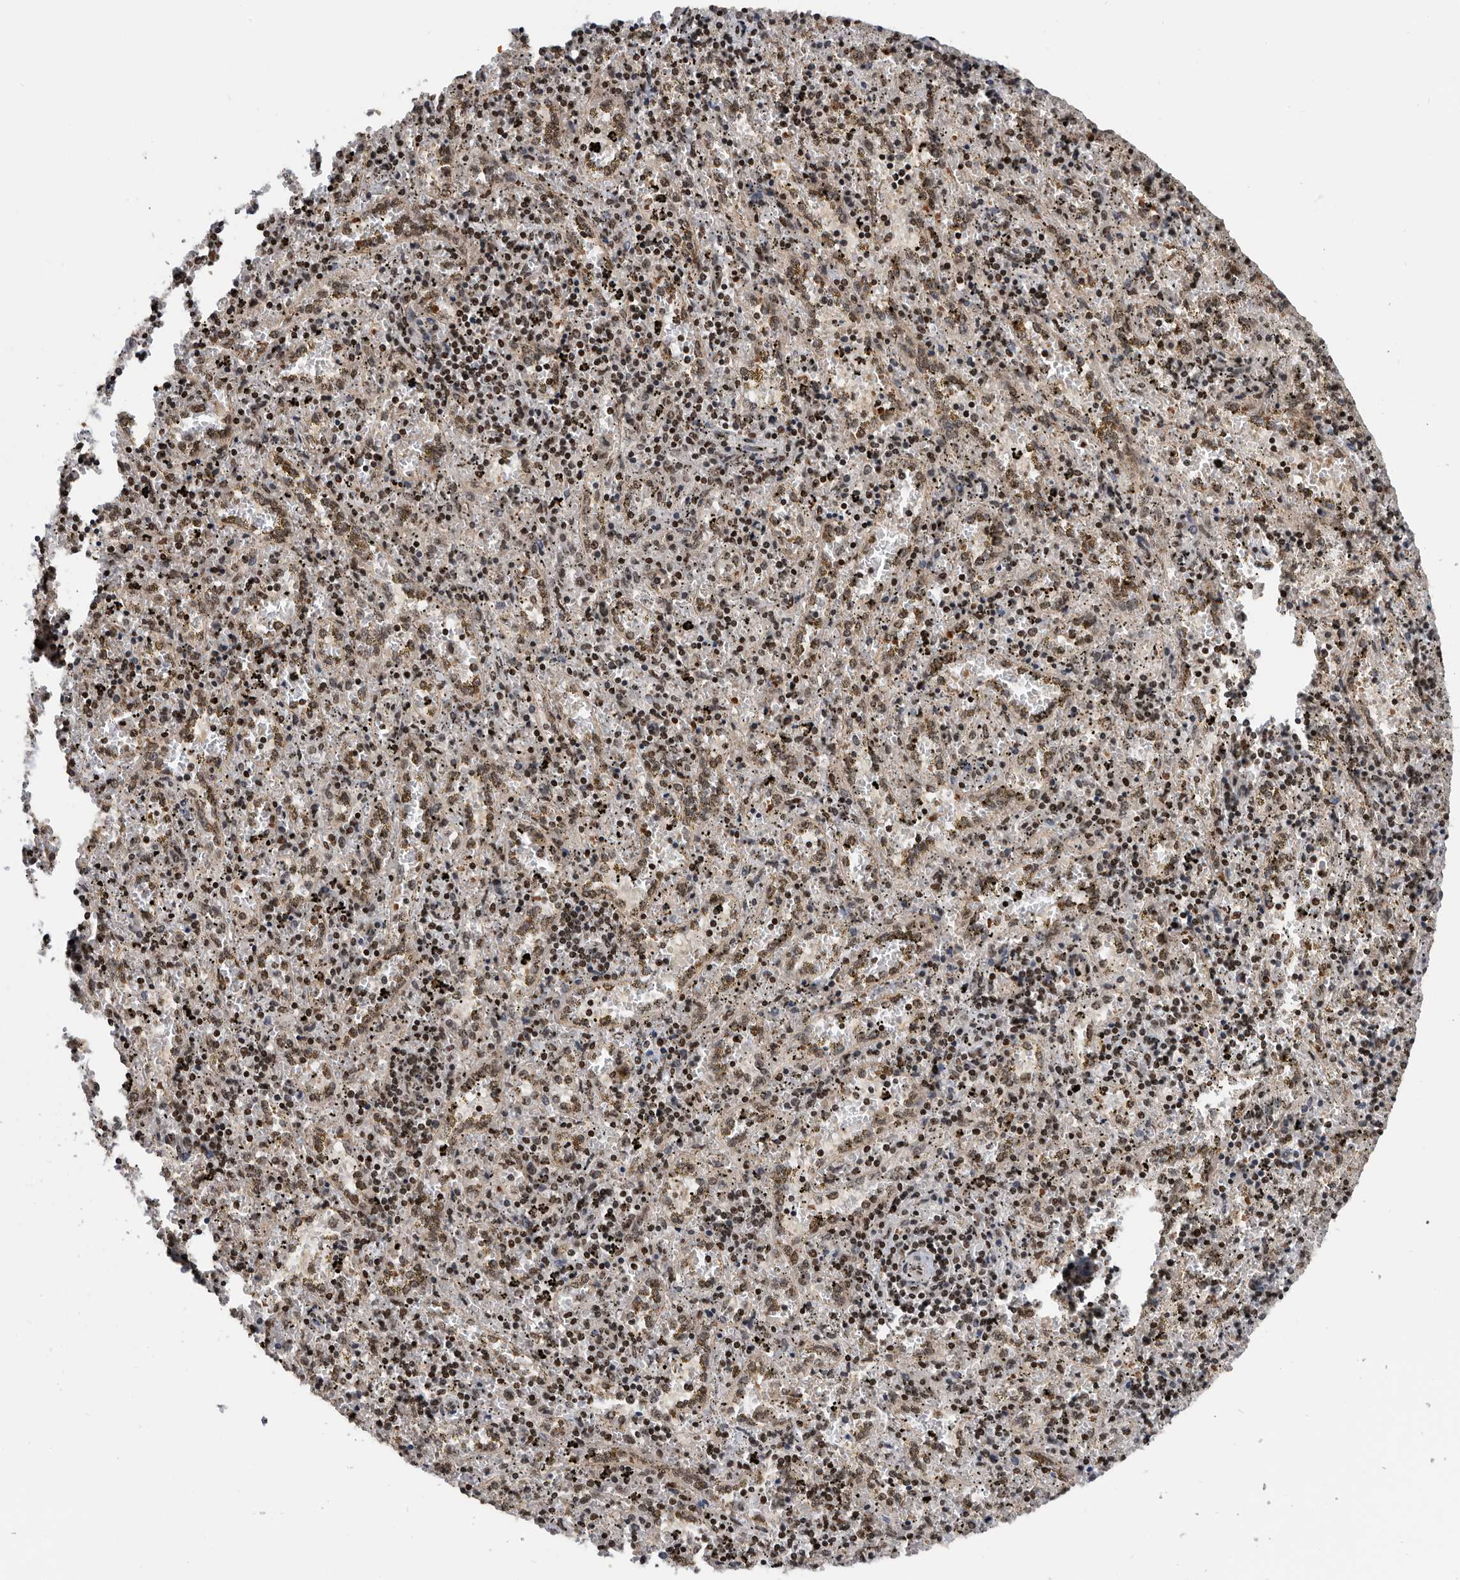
{"staining": {"intensity": "moderate", "quantity": "25%-75%", "location": "nuclear"}, "tissue": "spleen", "cell_type": "Cells in red pulp", "image_type": "normal", "snomed": [{"axis": "morphology", "description": "Normal tissue, NOS"}, {"axis": "topography", "description": "Spleen"}], "caption": "This micrograph displays immunohistochemistry staining of benign human spleen, with medium moderate nuclear staining in approximately 25%-75% of cells in red pulp.", "gene": "SNRNP48", "patient": {"sex": "male", "age": 11}}